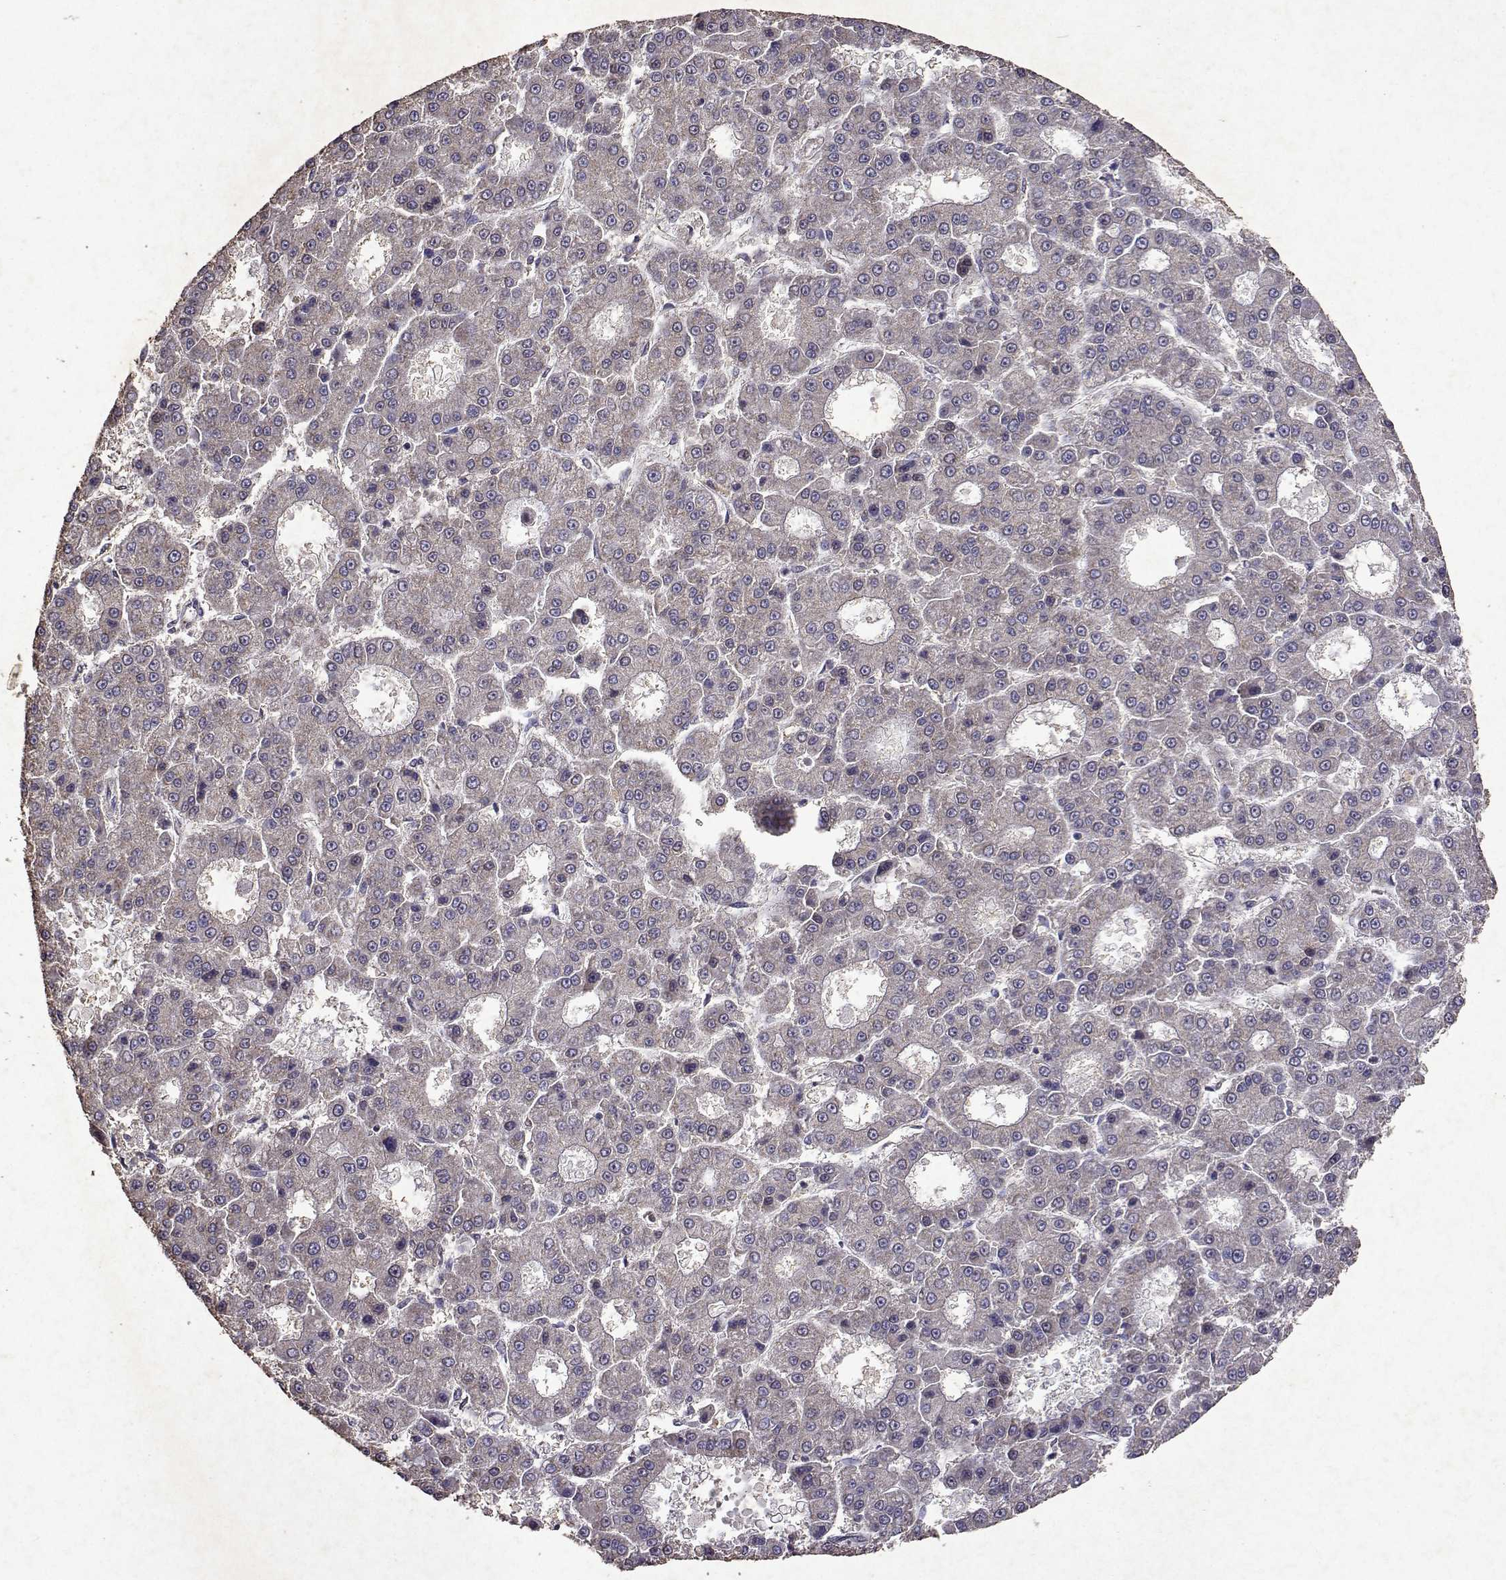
{"staining": {"intensity": "negative", "quantity": "none", "location": "none"}, "tissue": "liver cancer", "cell_type": "Tumor cells", "image_type": "cancer", "snomed": [{"axis": "morphology", "description": "Carcinoma, Hepatocellular, NOS"}, {"axis": "topography", "description": "Liver"}], "caption": "Photomicrograph shows no significant protein expression in tumor cells of liver cancer.", "gene": "TARBP2", "patient": {"sex": "male", "age": 70}}